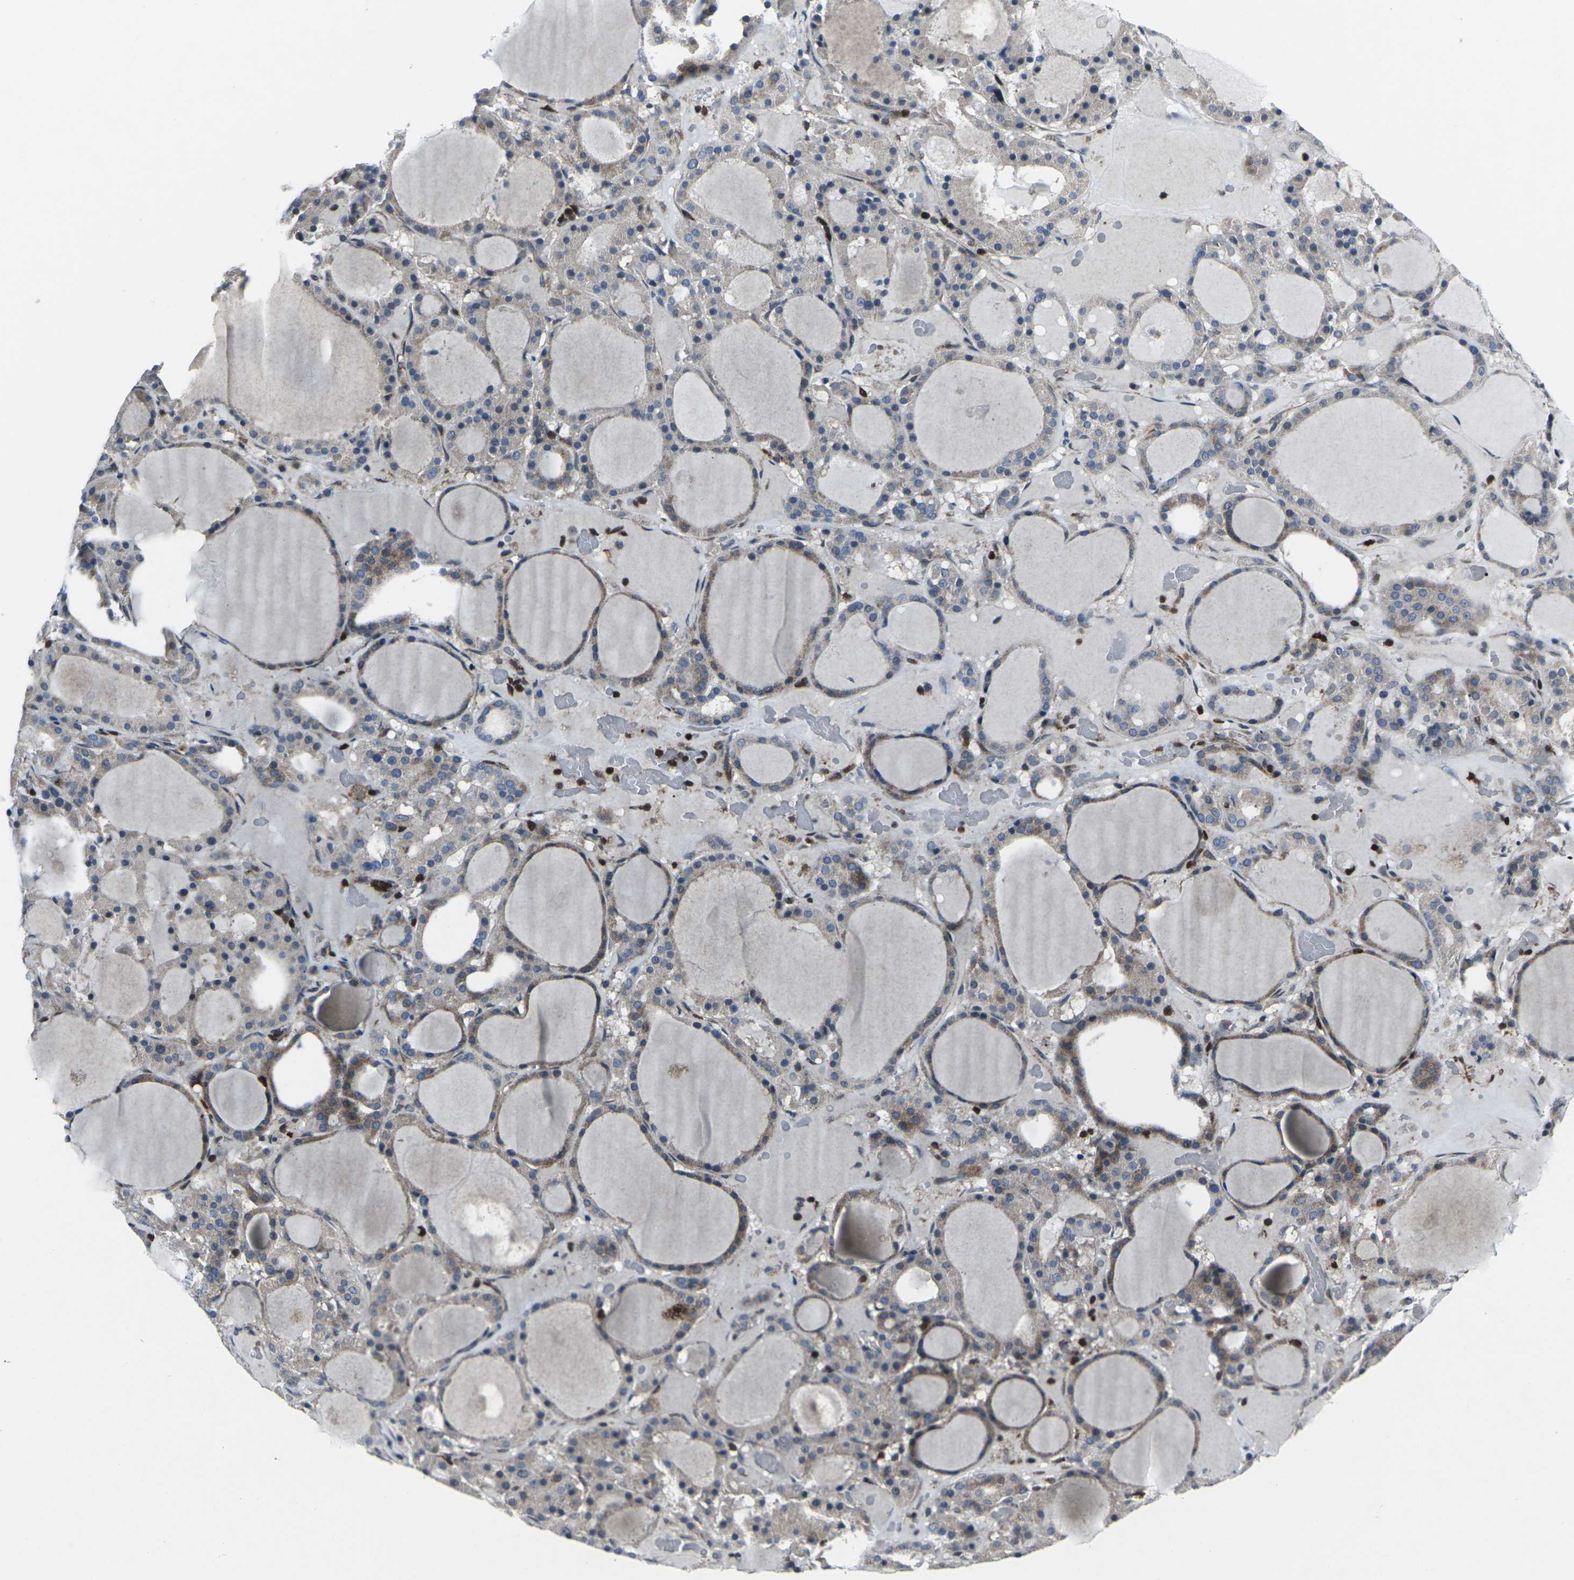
{"staining": {"intensity": "weak", "quantity": ">75%", "location": "cytoplasmic/membranous"}, "tissue": "thyroid gland", "cell_type": "Glandular cells", "image_type": "normal", "snomed": [{"axis": "morphology", "description": "Normal tissue, NOS"}, {"axis": "morphology", "description": "Carcinoma, NOS"}, {"axis": "topography", "description": "Thyroid gland"}], "caption": "Glandular cells demonstrate low levels of weak cytoplasmic/membranous staining in approximately >75% of cells in unremarkable human thyroid gland.", "gene": "STAT4", "patient": {"sex": "female", "age": 86}}